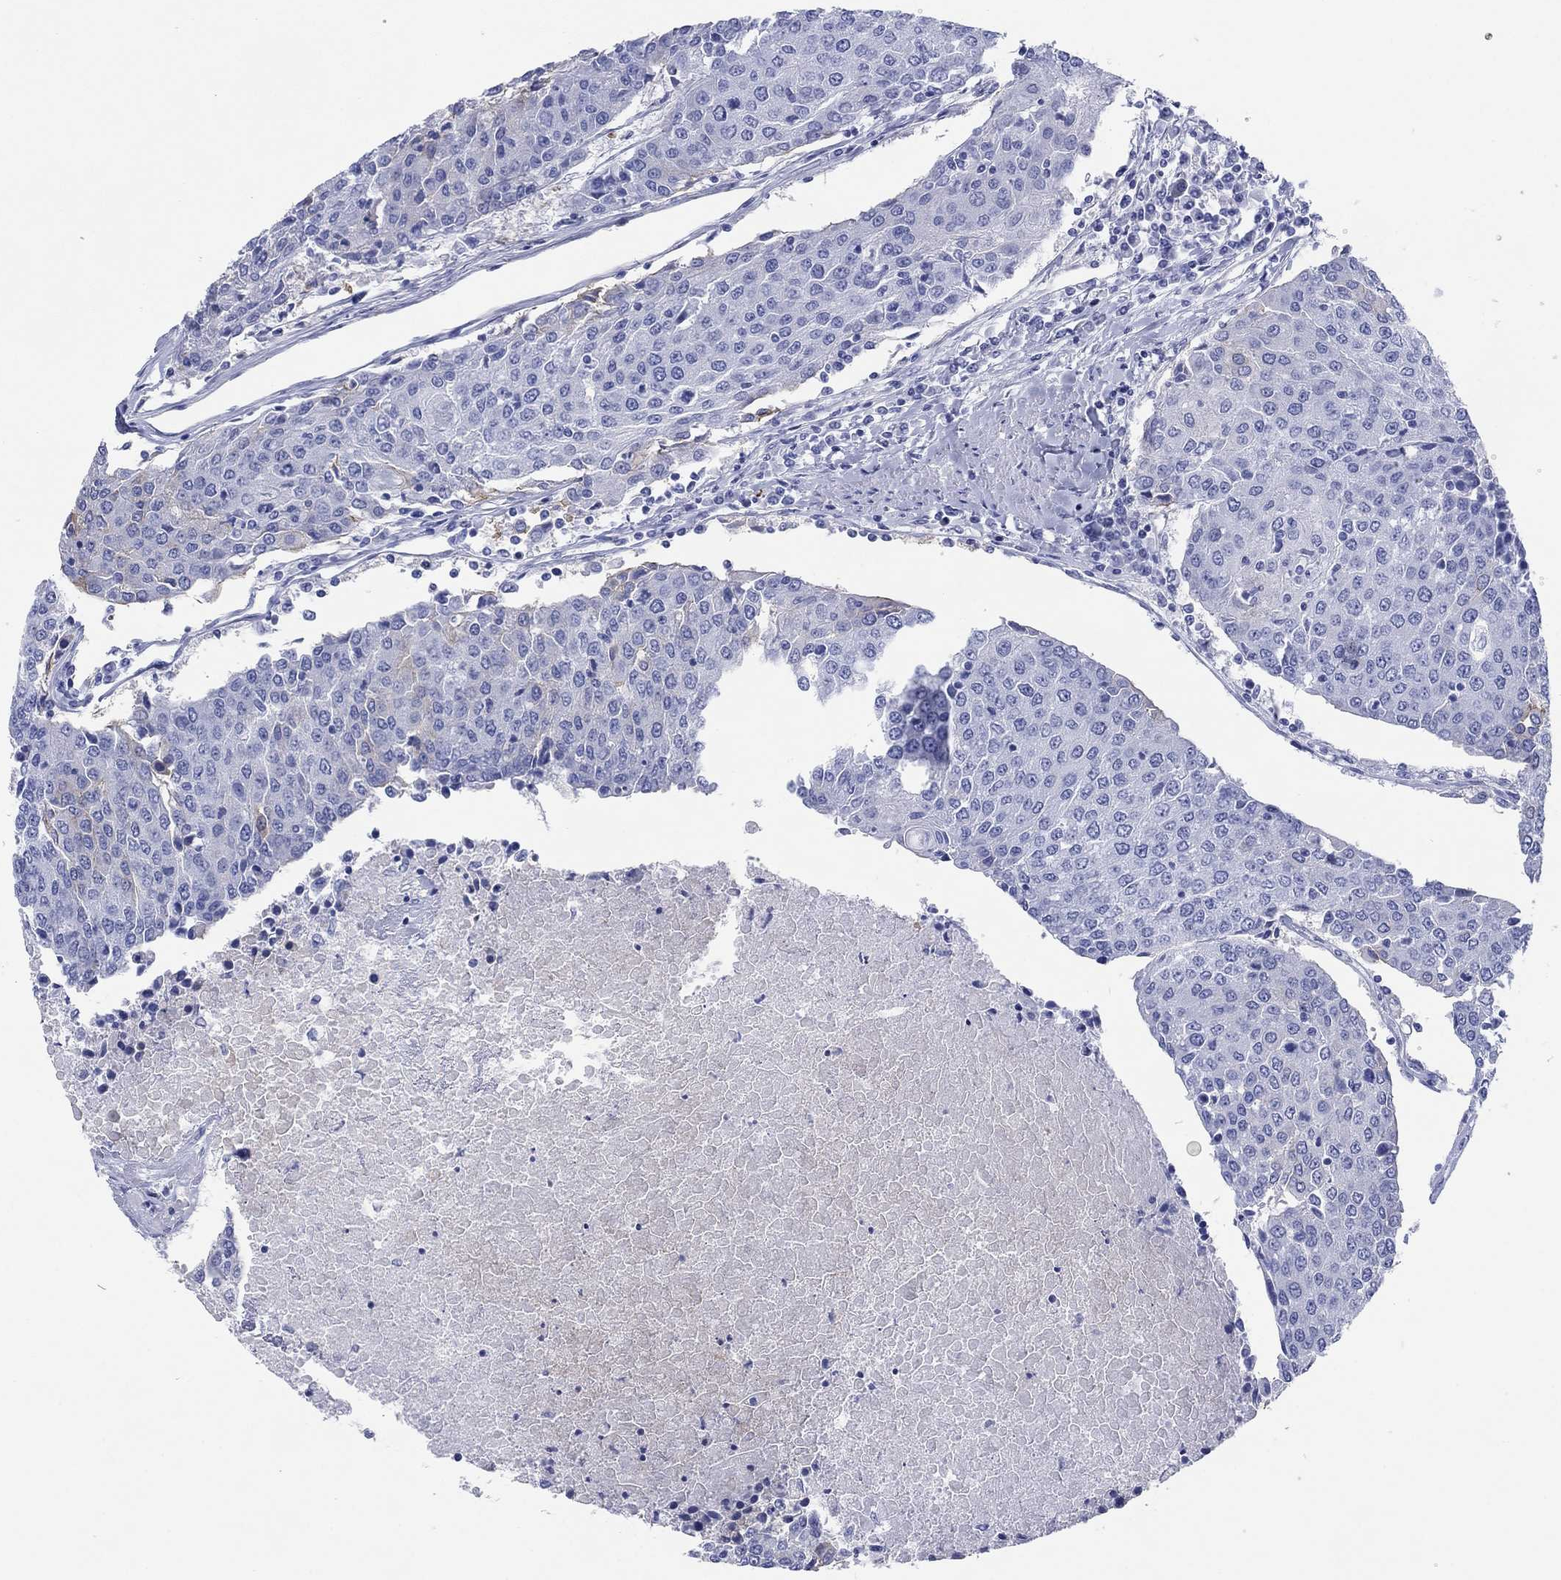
{"staining": {"intensity": "negative", "quantity": "none", "location": "none"}, "tissue": "urothelial cancer", "cell_type": "Tumor cells", "image_type": "cancer", "snomed": [{"axis": "morphology", "description": "Urothelial carcinoma, High grade"}, {"axis": "topography", "description": "Urinary bladder"}], "caption": "An IHC micrograph of urothelial cancer is shown. There is no staining in tumor cells of urothelial cancer. (Stains: DAB immunohistochemistry (IHC) with hematoxylin counter stain, Microscopy: brightfield microscopy at high magnification).", "gene": "ATP1B1", "patient": {"sex": "female", "age": 85}}